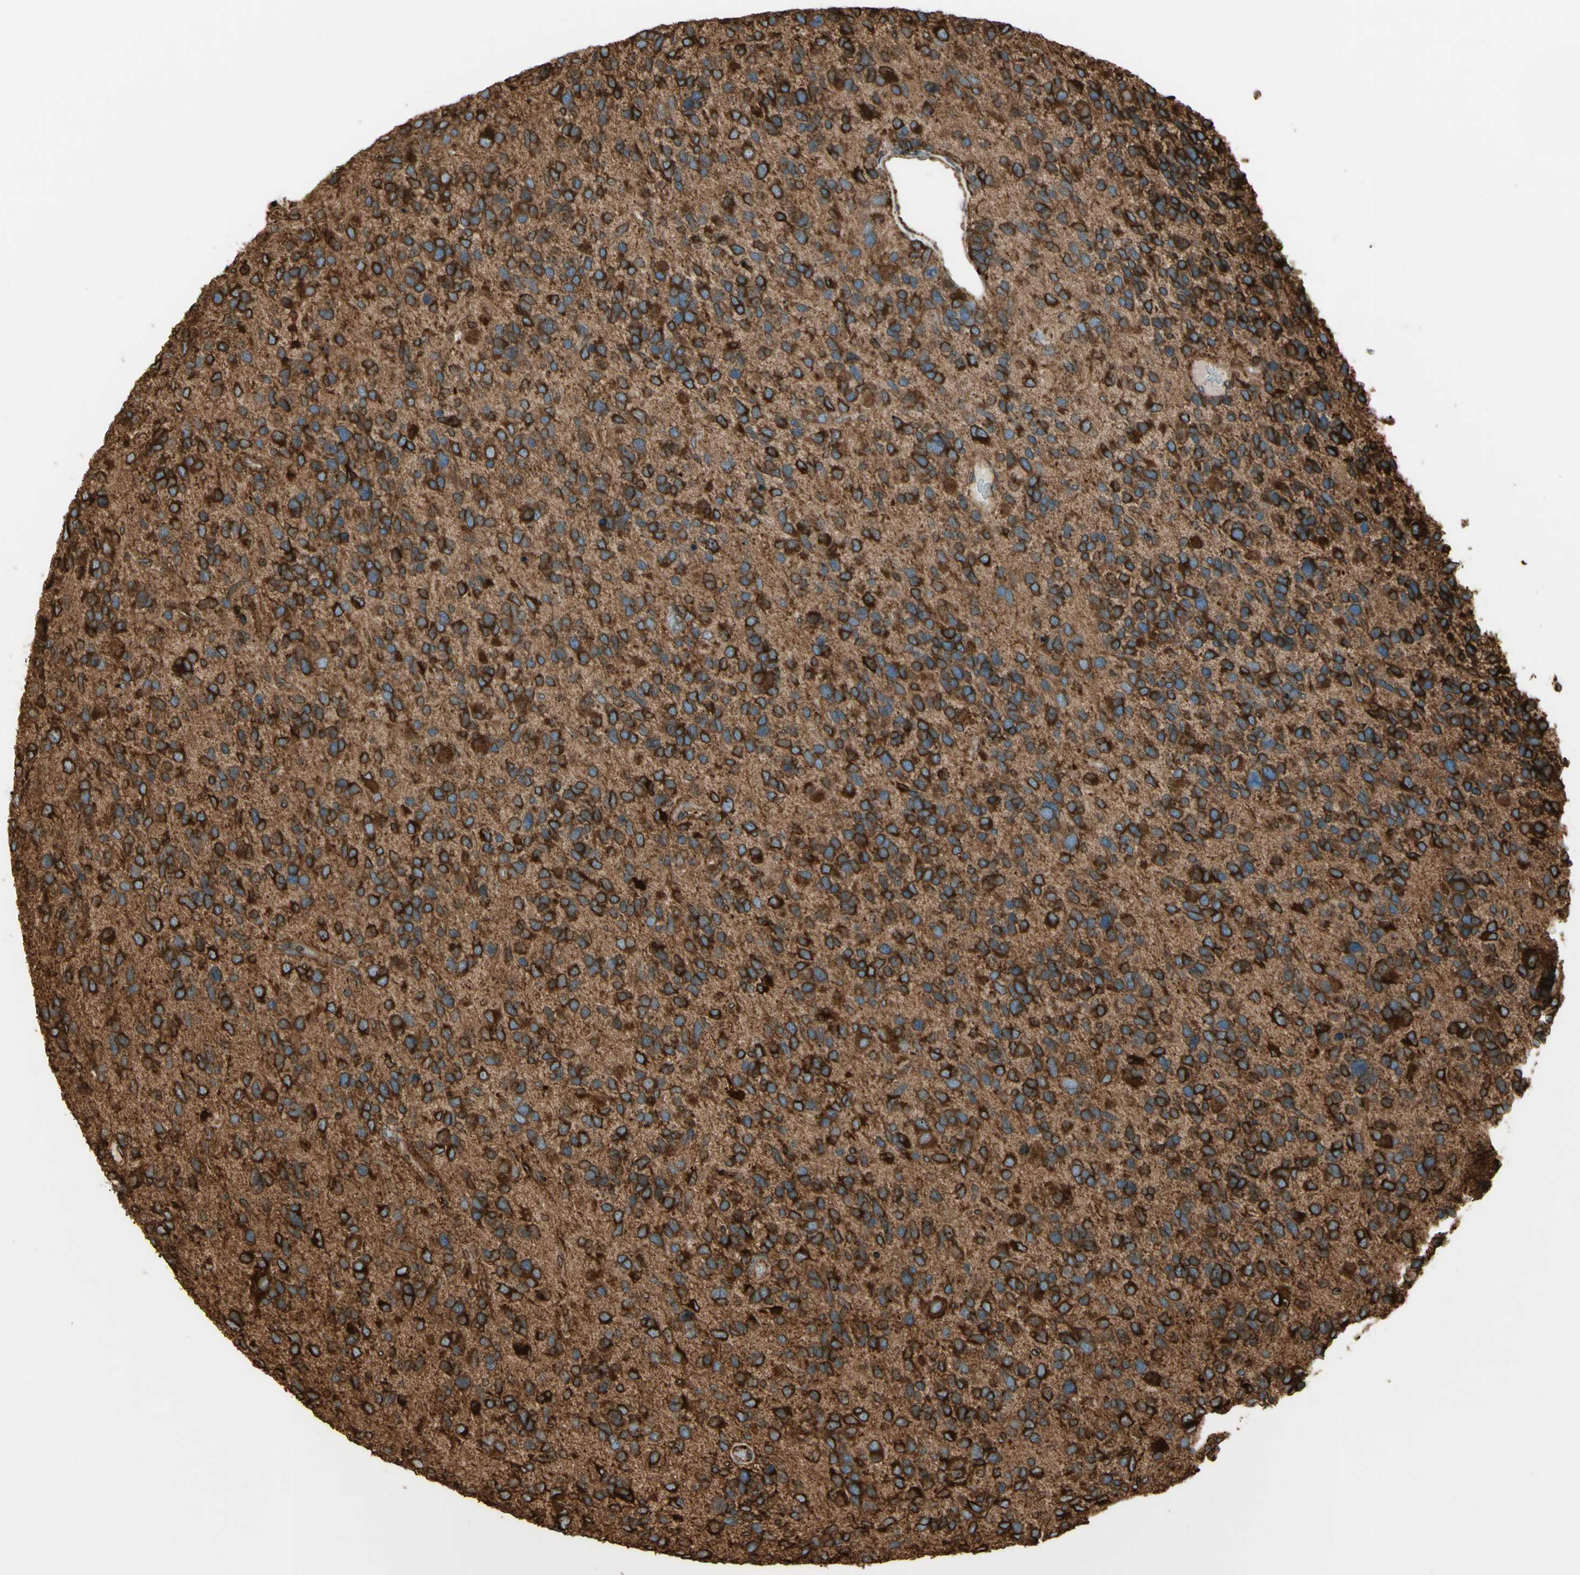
{"staining": {"intensity": "strong", "quantity": ">75%", "location": "cytoplasmic/membranous"}, "tissue": "glioma", "cell_type": "Tumor cells", "image_type": "cancer", "snomed": [{"axis": "morphology", "description": "Glioma, malignant, High grade"}, {"axis": "topography", "description": "Brain"}], "caption": "Tumor cells reveal high levels of strong cytoplasmic/membranous expression in approximately >75% of cells in high-grade glioma (malignant).", "gene": "CANX", "patient": {"sex": "female", "age": 58}}